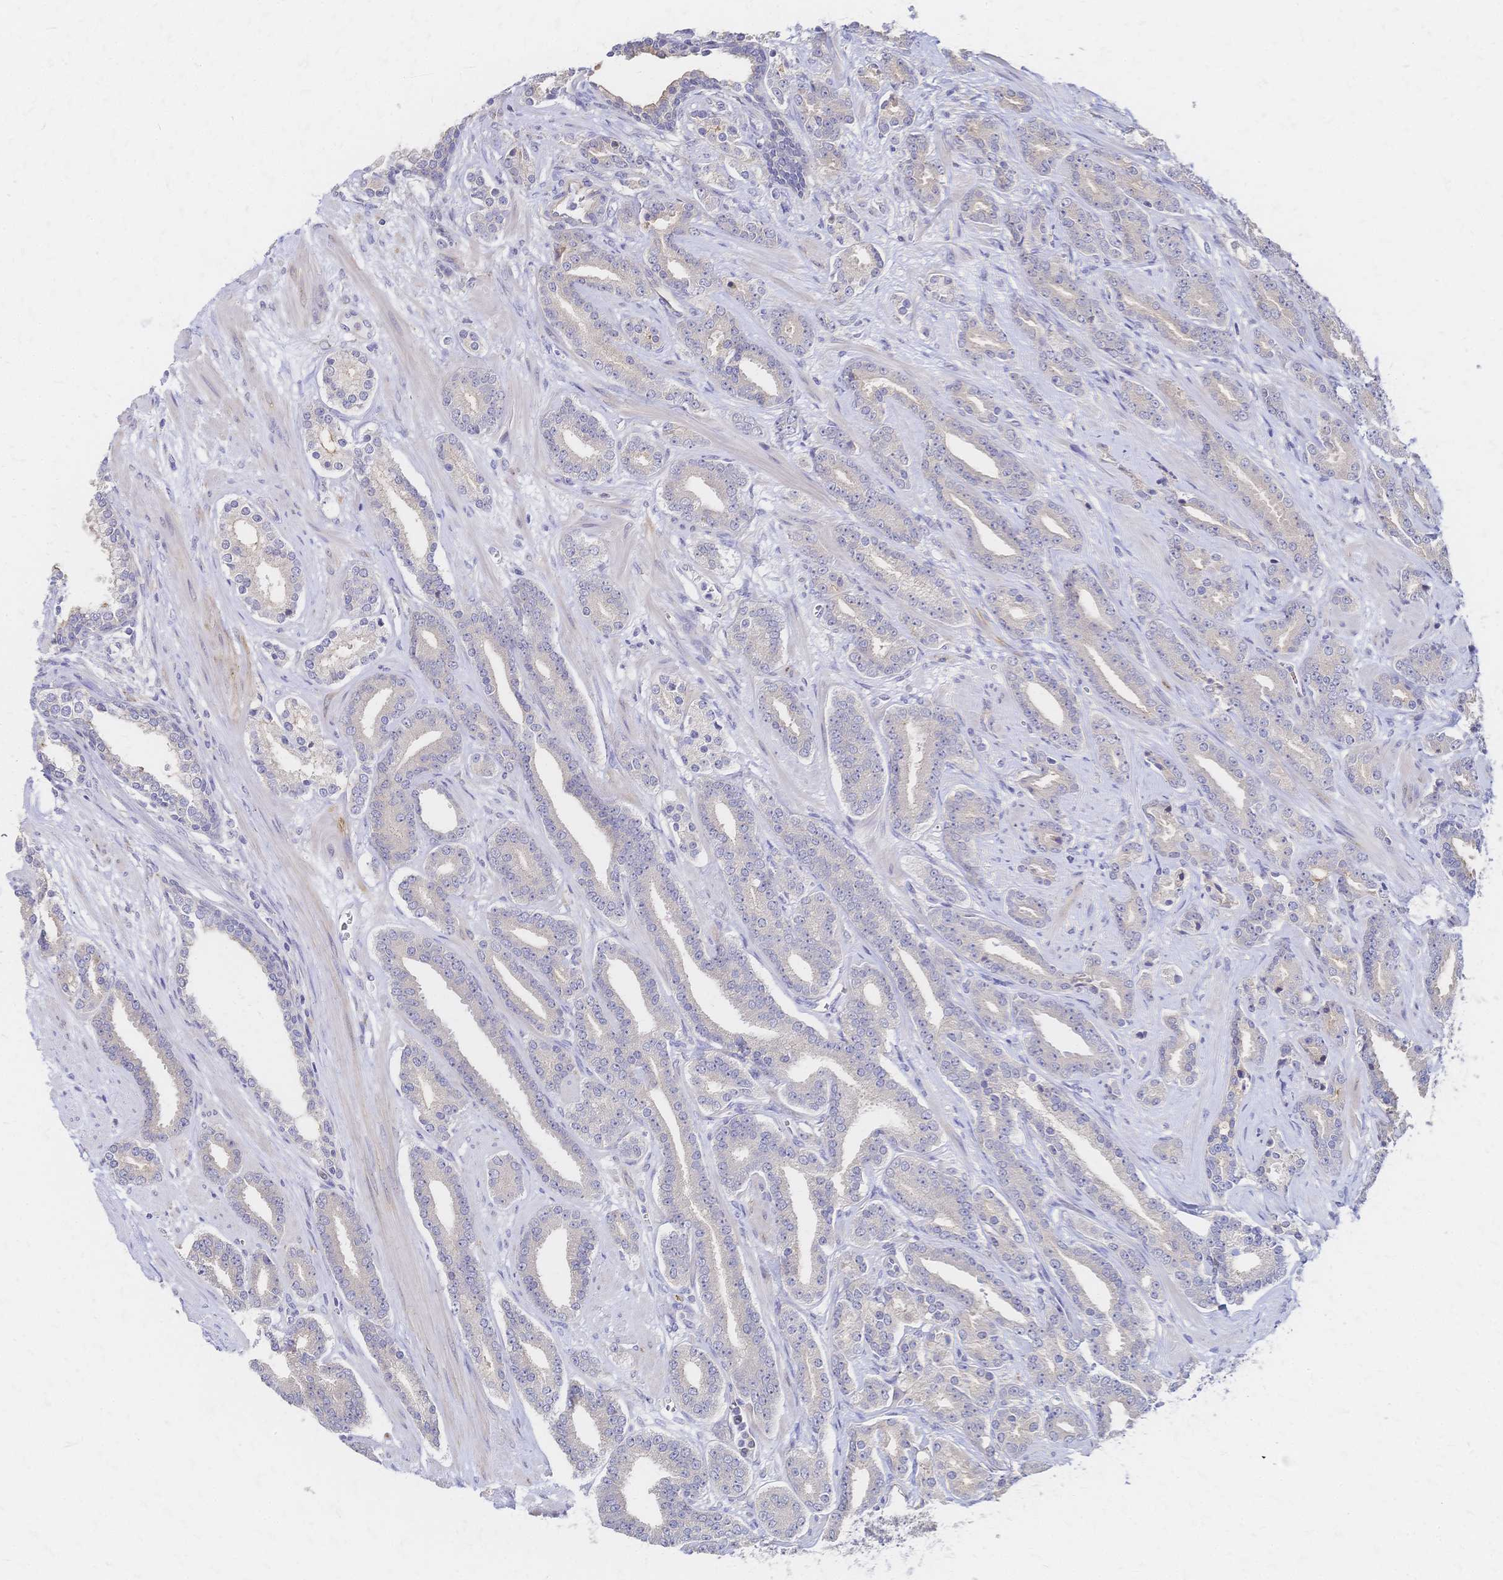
{"staining": {"intensity": "negative", "quantity": "none", "location": "none"}, "tissue": "prostate cancer", "cell_type": "Tumor cells", "image_type": "cancer", "snomed": [{"axis": "morphology", "description": "Adenocarcinoma, High grade"}, {"axis": "topography", "description": "Prostate"}], "caption": "Prostate adenocarcinoma (high-grade) was stained to show a protein in brown. There is no significant expression in tumor cells.", "gene": "SLC5A1", "patient": {"sex": "male", "age": 60}}